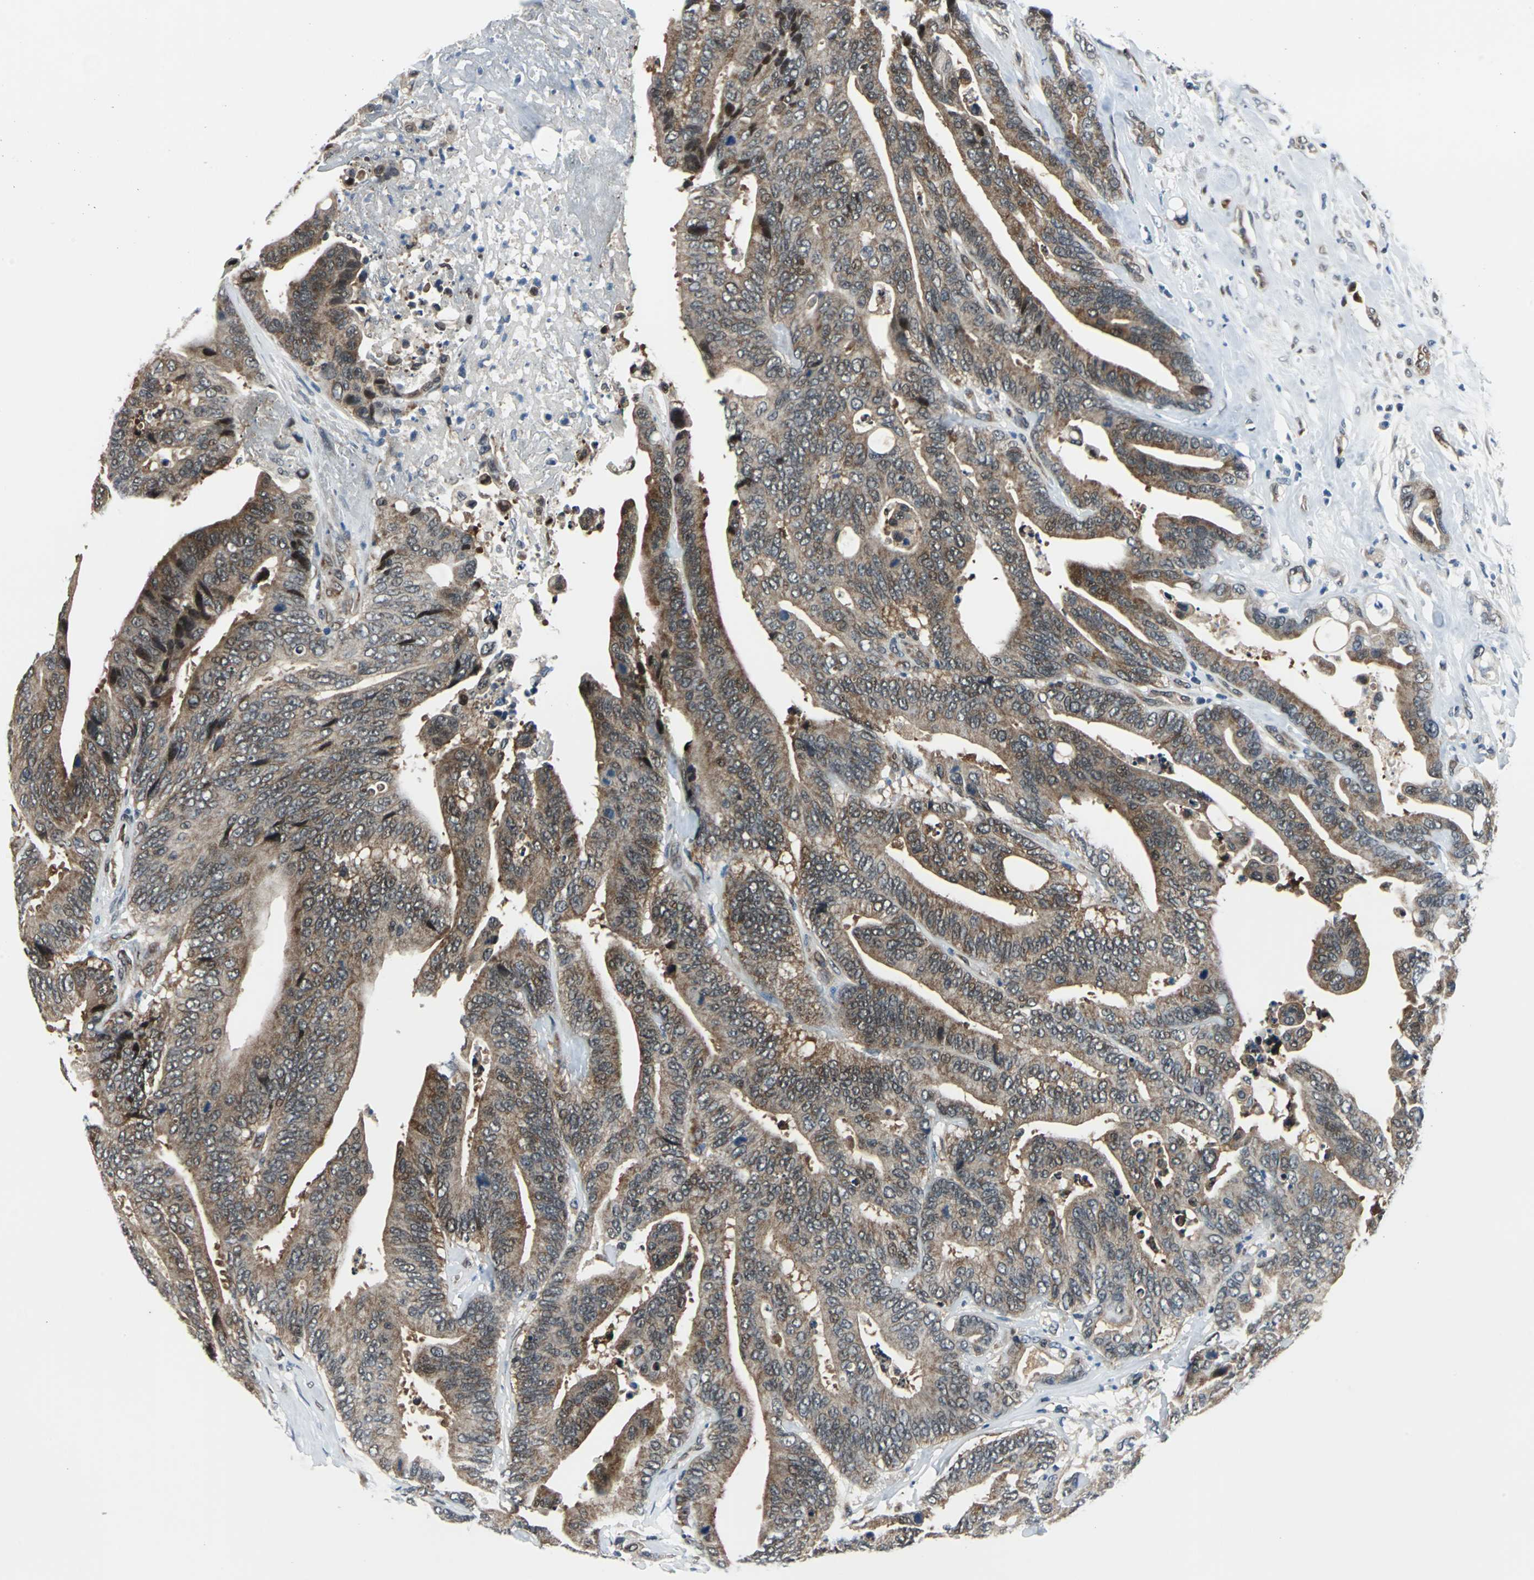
{"staining": {"intensity": "moderate", "quantity": ">75%", "location": "cytoplasmic/membranous"}, "tissue": "colorectal cancer", "cell_type": "Tumor cells", "image_type": "cancer", "snomed": [{"axis": "morphology", "description": "Normal tissue, NOS"}, {"axis": "morphology", "description": "Adenocarcinoma, NOS"}, {"axis": "topography", "description": "Colon"}], "caption": "The immunohistochemical stain highlights moderate cytoplasmic/membranous expression in tumor cells of adenocarcinoma (colorectal) tissue. (brown staining indicates protein expression, while blue staining denotes nuclei).", "gene": "POLR3K", "patient": {"sex": "male", "age": 82}}